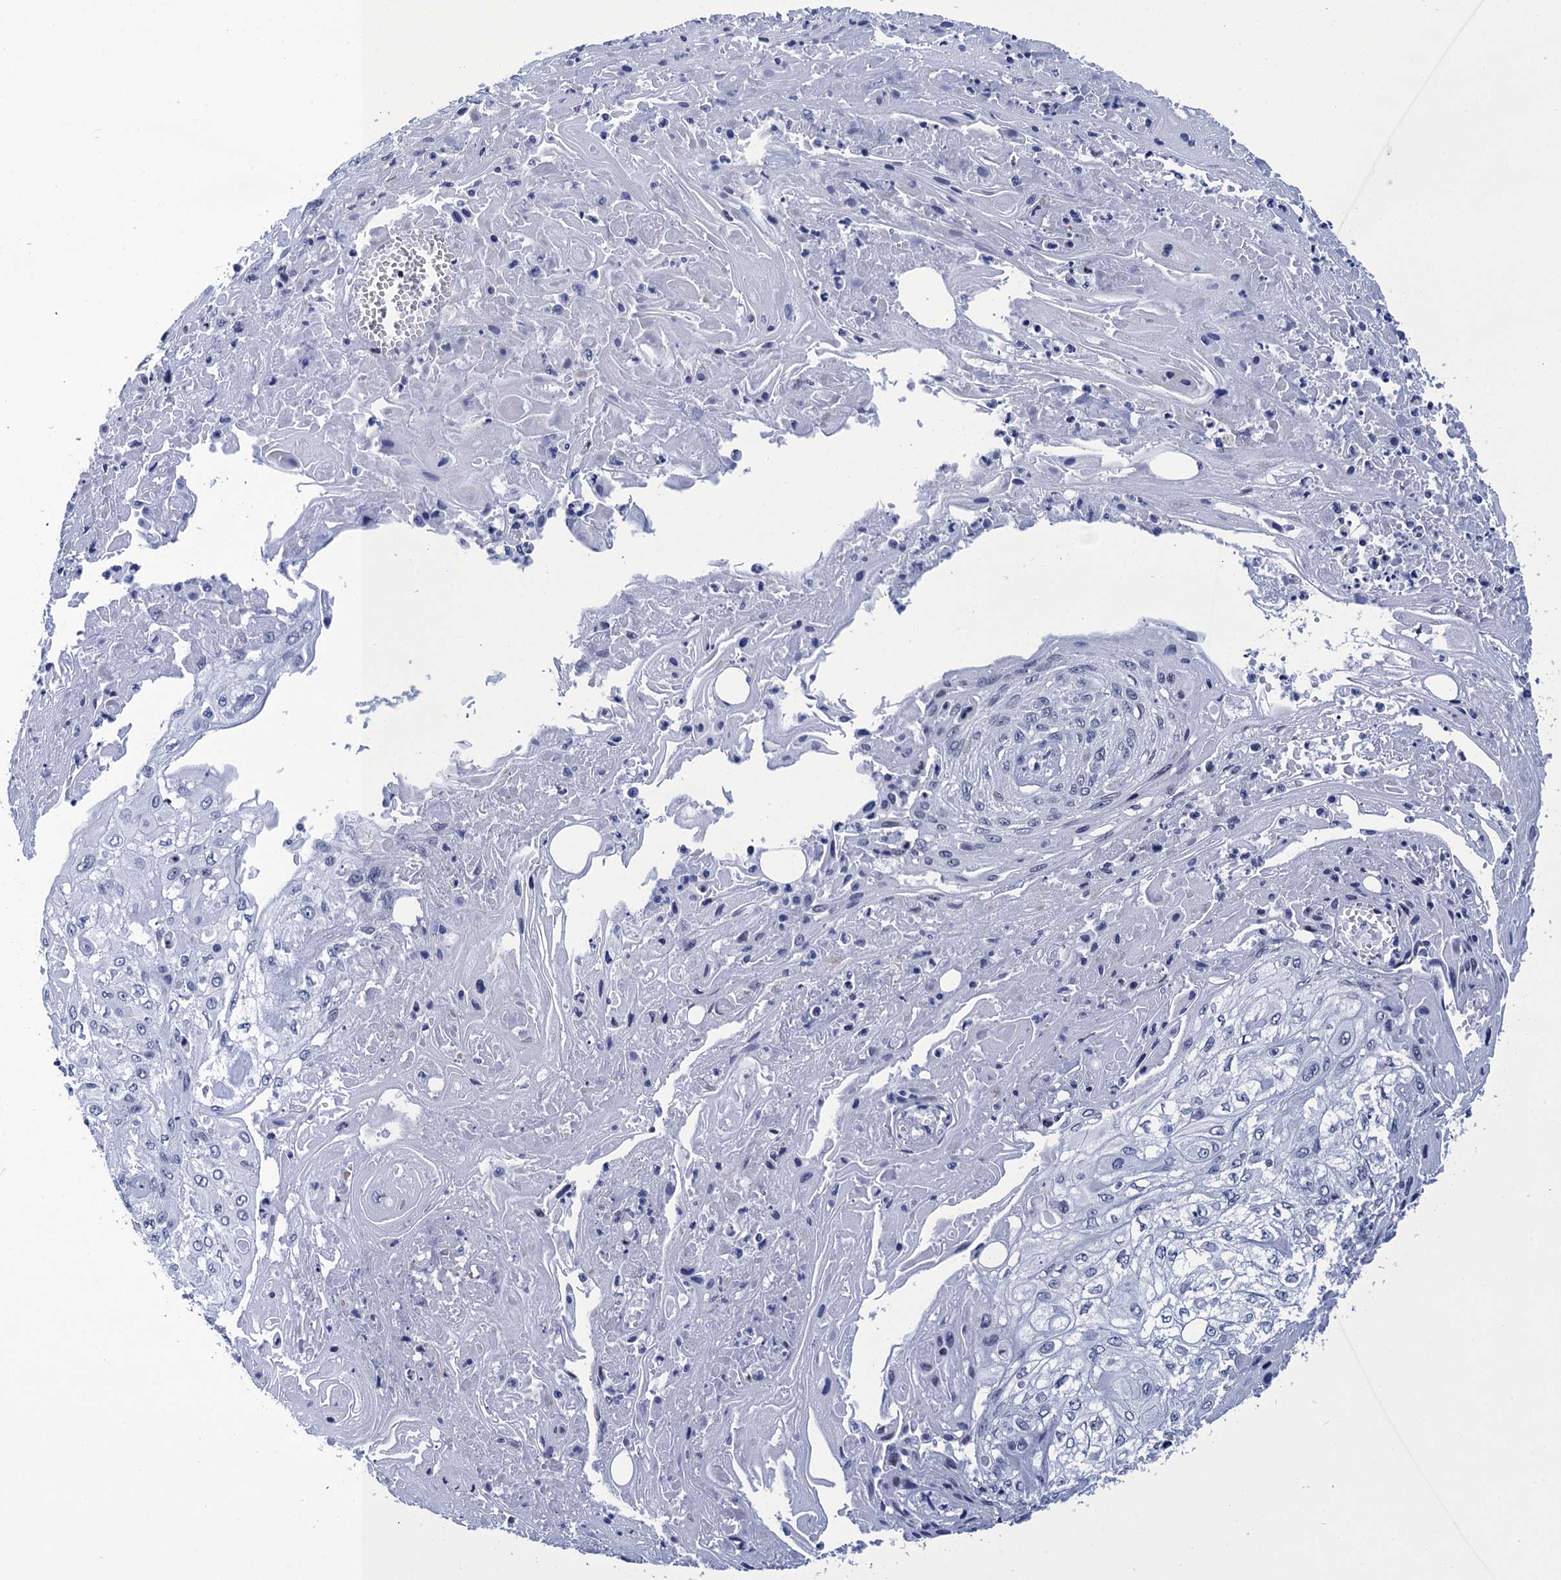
{"staining": {"intensity": "negative", "quantity": "none", "location": "none"}, "tissue": "skin cancer", "cell_type": "Tumor cells", "image_type": "cancer", "snomed": [{"axis": "morphology", "description": "Squamous cell carcinoma, NOS"}, {"axis": "morphology", "description": "Squamous cell carcinoma, metastatic, NOS"}, {"axis": "topography", "description": "Skin"}, {"axis": "topography", "description": "Lymph node"}], "caption": "The photomicrograph demonstrates no staining of tumor cells in skin cancer (squamous cell carcinoma).", "gene": "METTL25", "patient": {"sex": "male", "age": 75}}